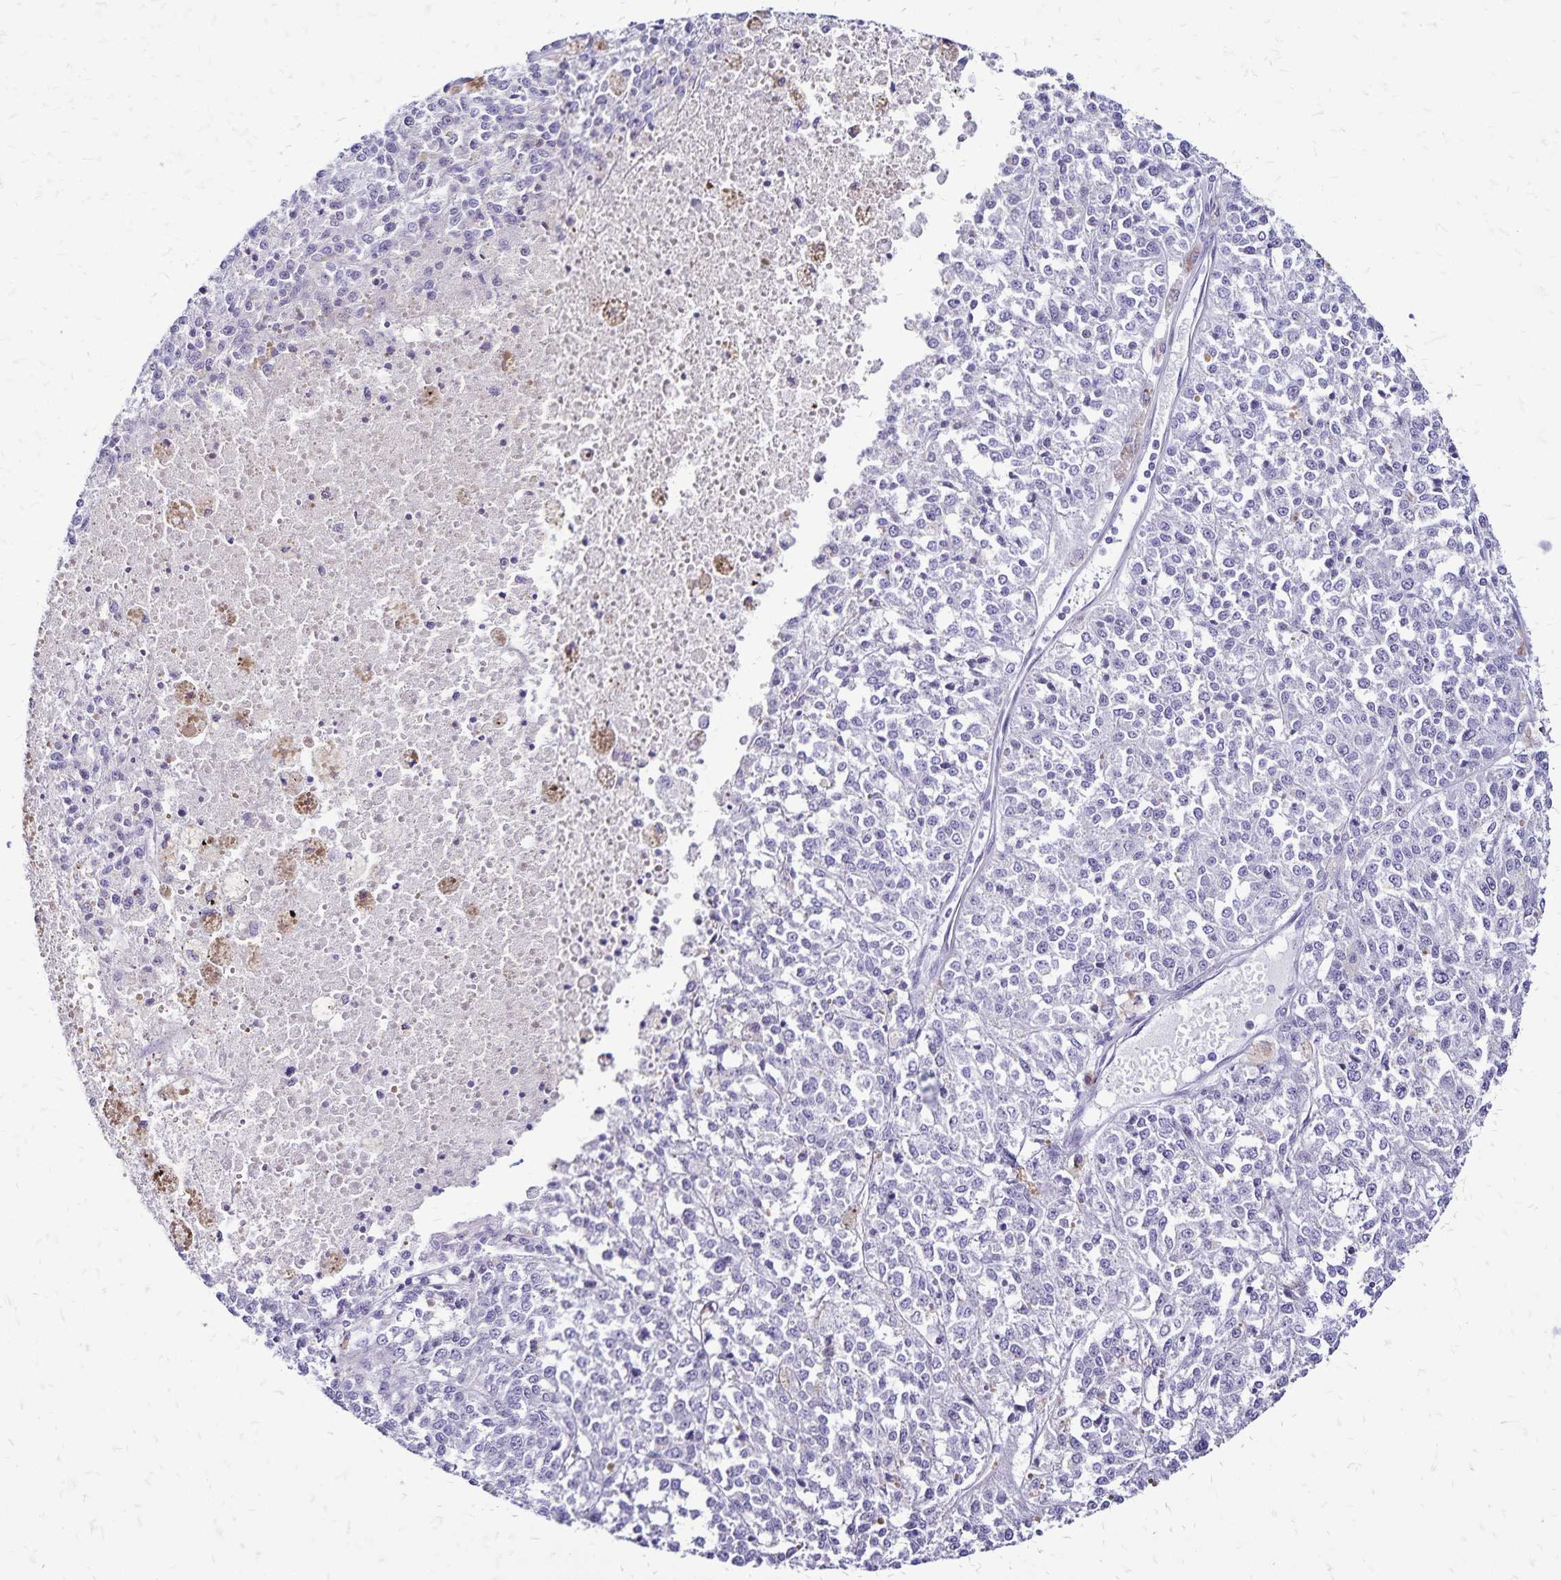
{"staining": {"intensity": "negative", "quantity": "none", "location": "none"}, "tissue": "melanoma", "cell_type": "Tumor cells", "image_type": "cancer", "snomed": [{"axis": "morphology", "description": "Malignant melanoma, Metastatic site"}, {"axis": "topography", "description": "Lymph node"}], "caption": "IHC micrograph of human melanoma stained for a protein (brown), which displays no expression in tumor cells.", "gene": "LIN28B", "patient": {"sex": "female", "age": 64}}